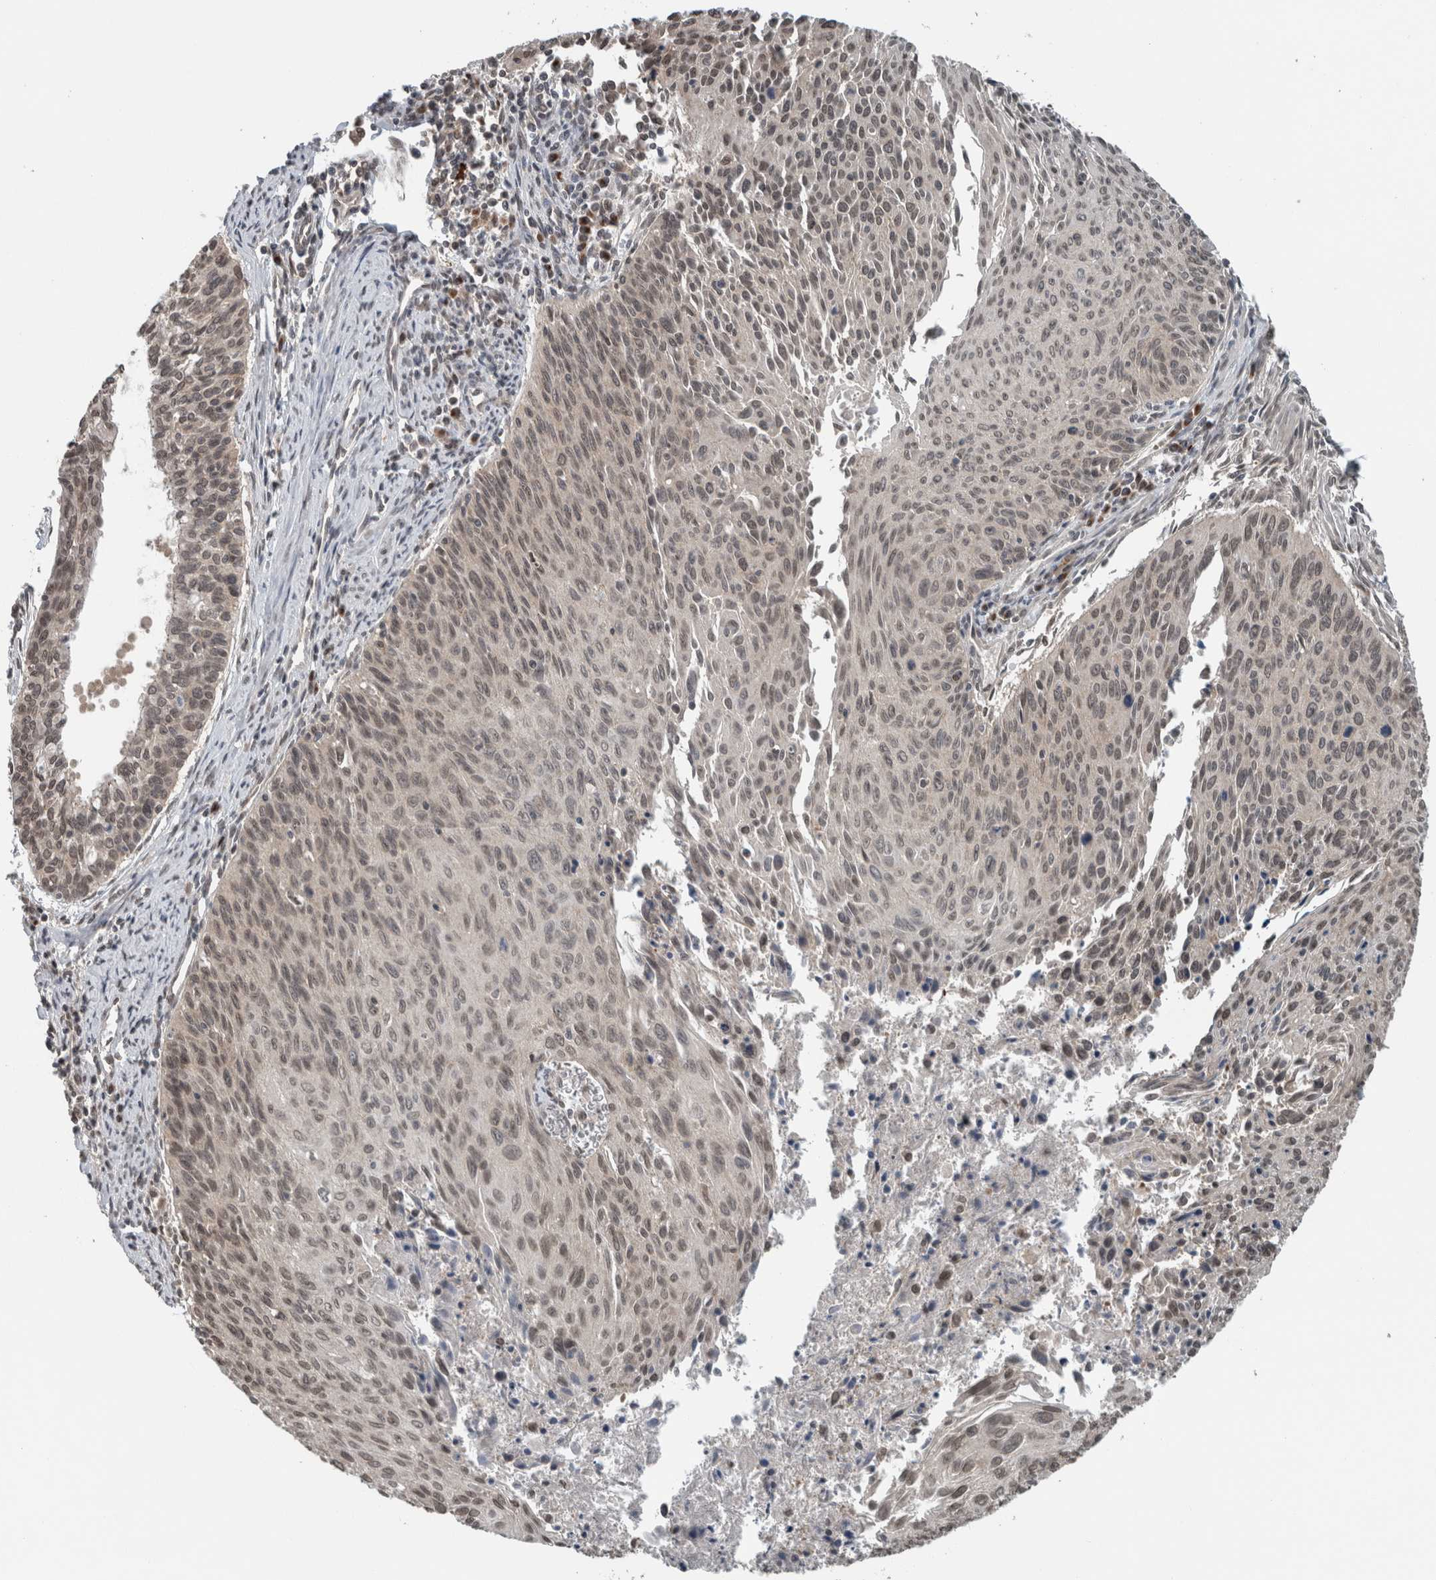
{"staining": {"intensity": "weak", "quantity": ">75%", "location": "nuclear"}, "tissue": "cervical cancer", "cell_type": "Tumor cells", "image_type": "cancer", "snomed": [{"axis": "morphology", "description": "Squamous cell carcinoma, NOS"}, {"axis": "topography", "description": "Cervix"}], "caption": "Cervical cancer (squamous cell carcinoma) stained with a brown dye demonstrates weak nuclear positive expression in about >75% of tumor cells.", "gene": "SPAG7", "patient": {"sex": "female", "age": 55}}